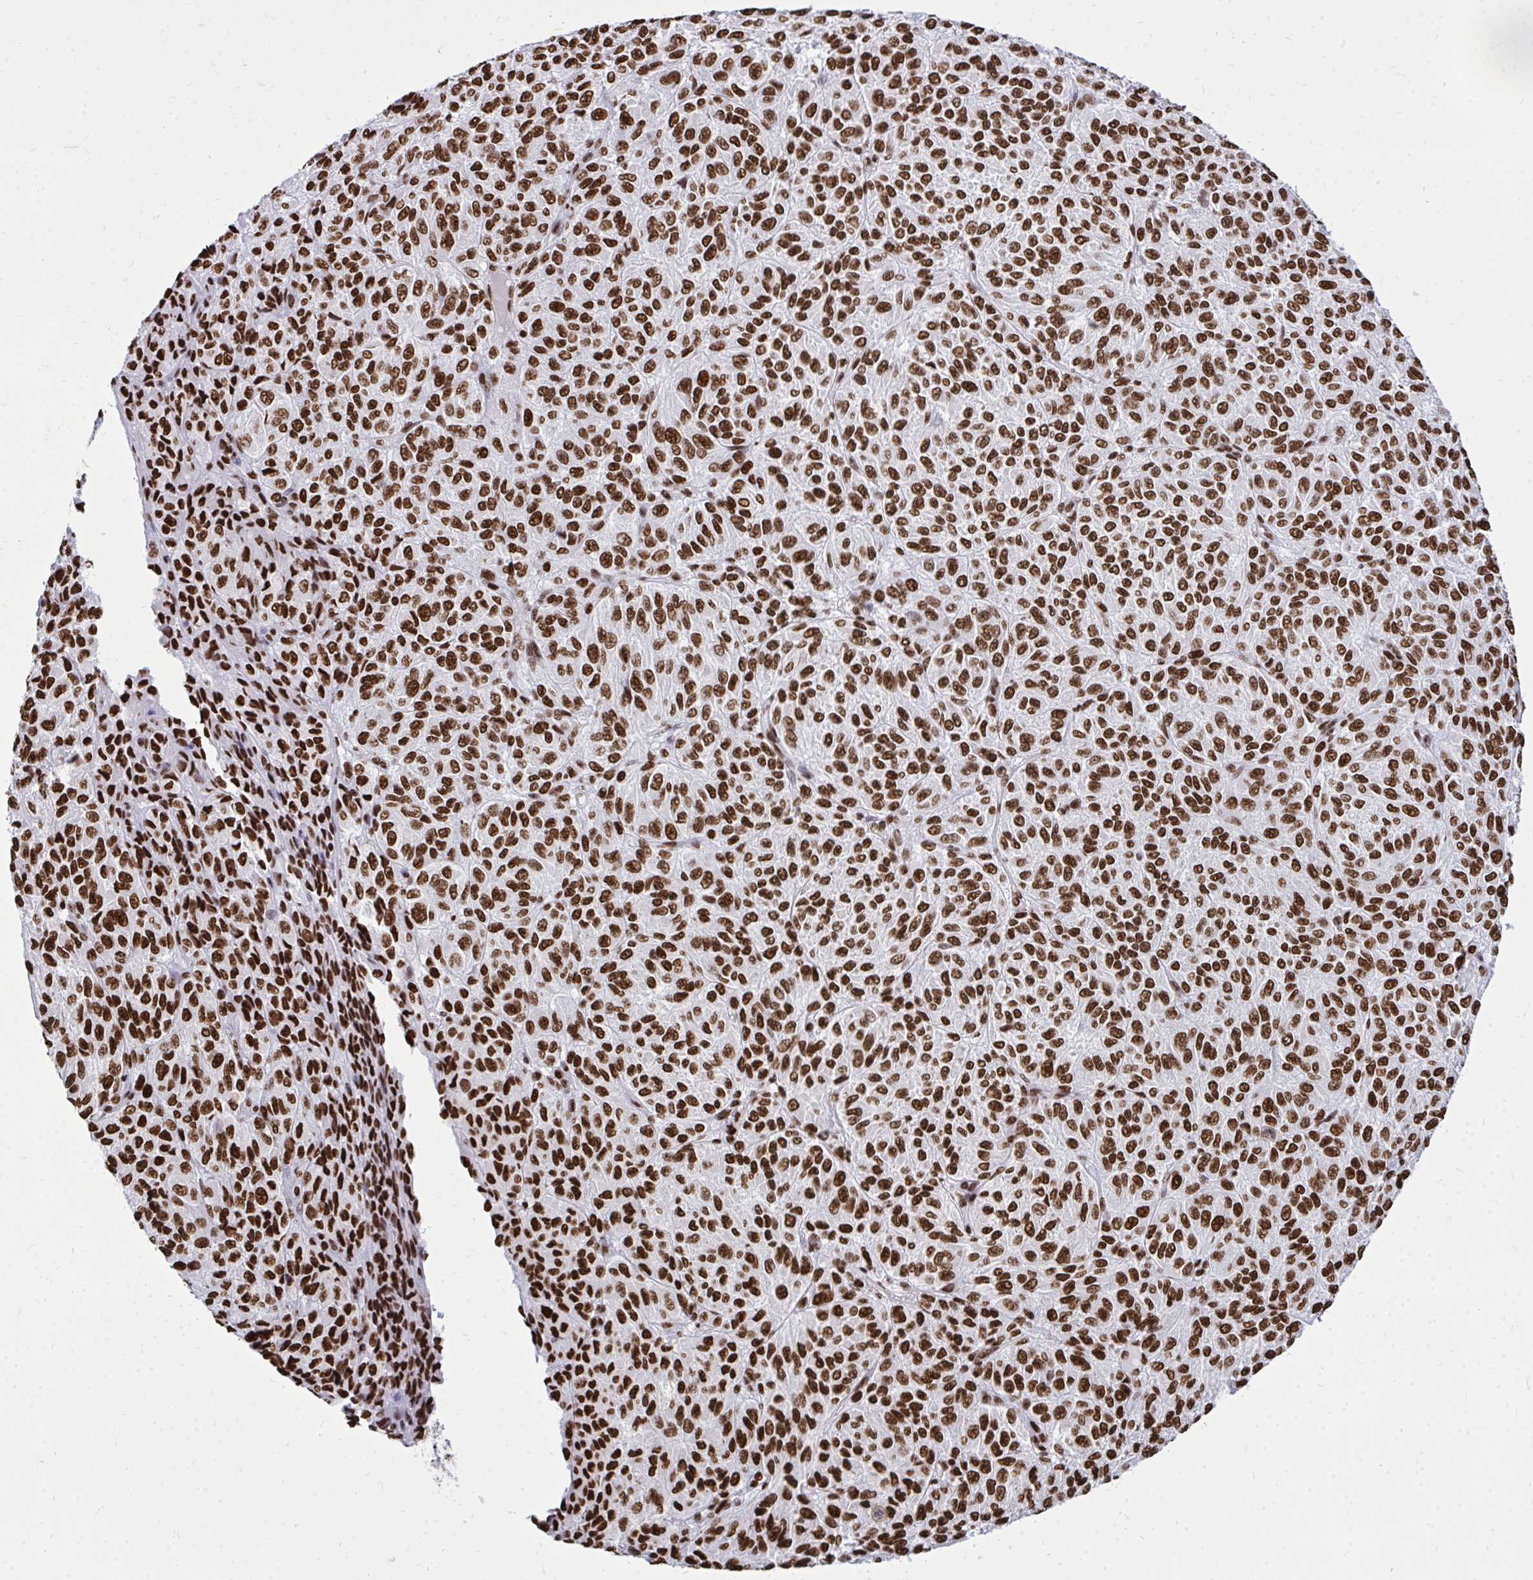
{"staining": {"intensity": "strong", "quantity": ">75%", "location": "nuclear"}, "tissue": "melanoma", "cell_type": "Tumor cells", "image_type": "cancer", "snomed": [{"axis": "morphology", "description": "Malignant melanoma, Metastatic site"}, {"axis": "topography", "description": "Brain"}], "caption": "Malignant melanoma (metastatic site) stained for a protein shows strong nuclear positivity in tumor cells.", "gene": "TBL1Y", "patient": {"sex": "female", "age": 56}}